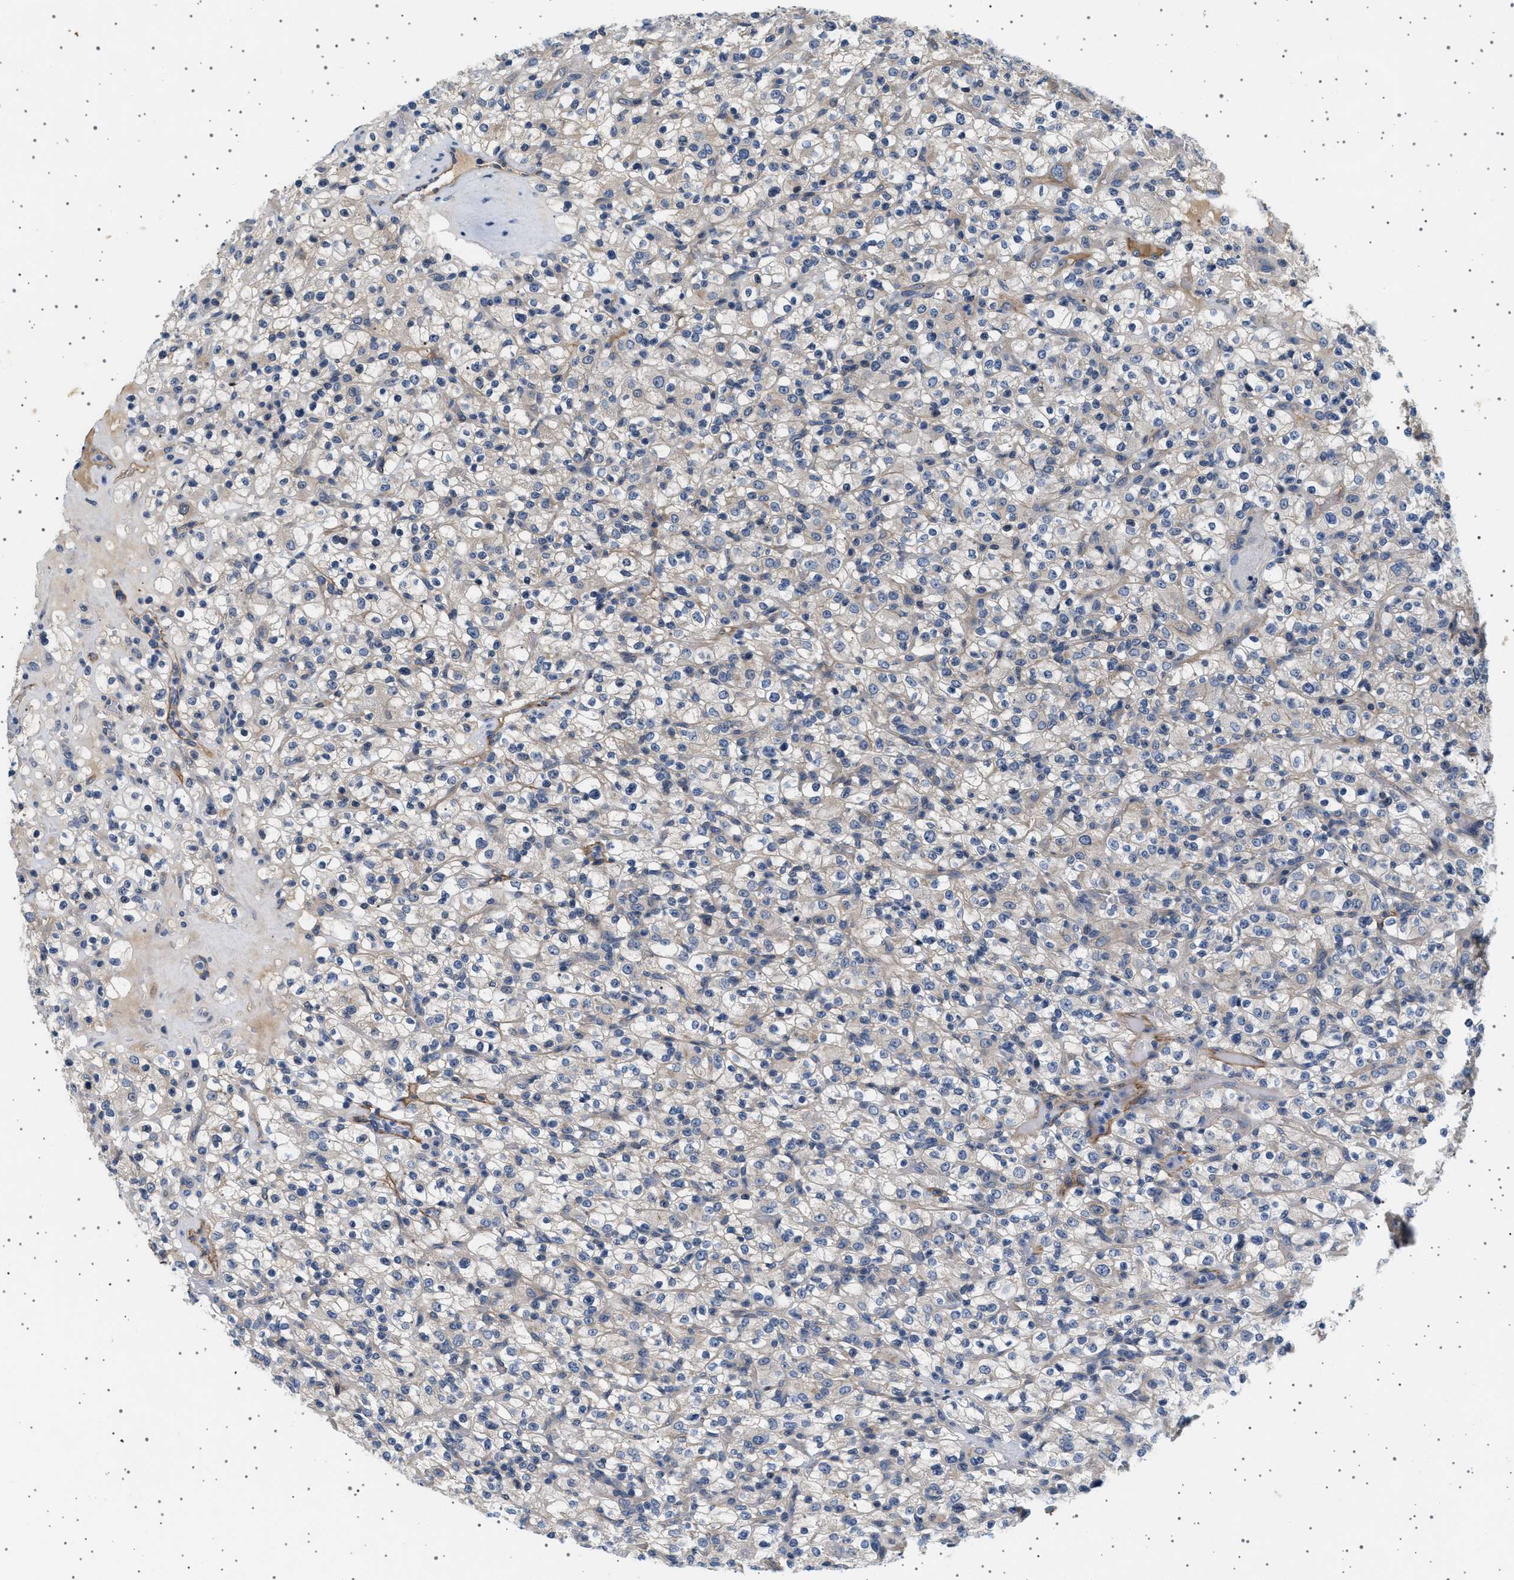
{"staining": {"intensity": "weak", "quantity": ">75%", "location": "cytoplasmic/membranous"}, "tissue": "renal cancer", "cell_type": "Tumor cells", "image_type": "cancer", "snomed": [{"axis": "morphology", "description": "Normal tissue, NOS"}, {"axis": "morphology", "description": "Adenocarcinoma, NOS"}, {"axis": "topography", "description": "Kidney"}], "caption": "Immunohistochemical staining of human renal cancer shows low levels of weak cytoplasmic/membranous protein positivity in about >75% of tumor cells.", "gene": "PLPP6", "patient": {"sex": "female", "age": 72}}